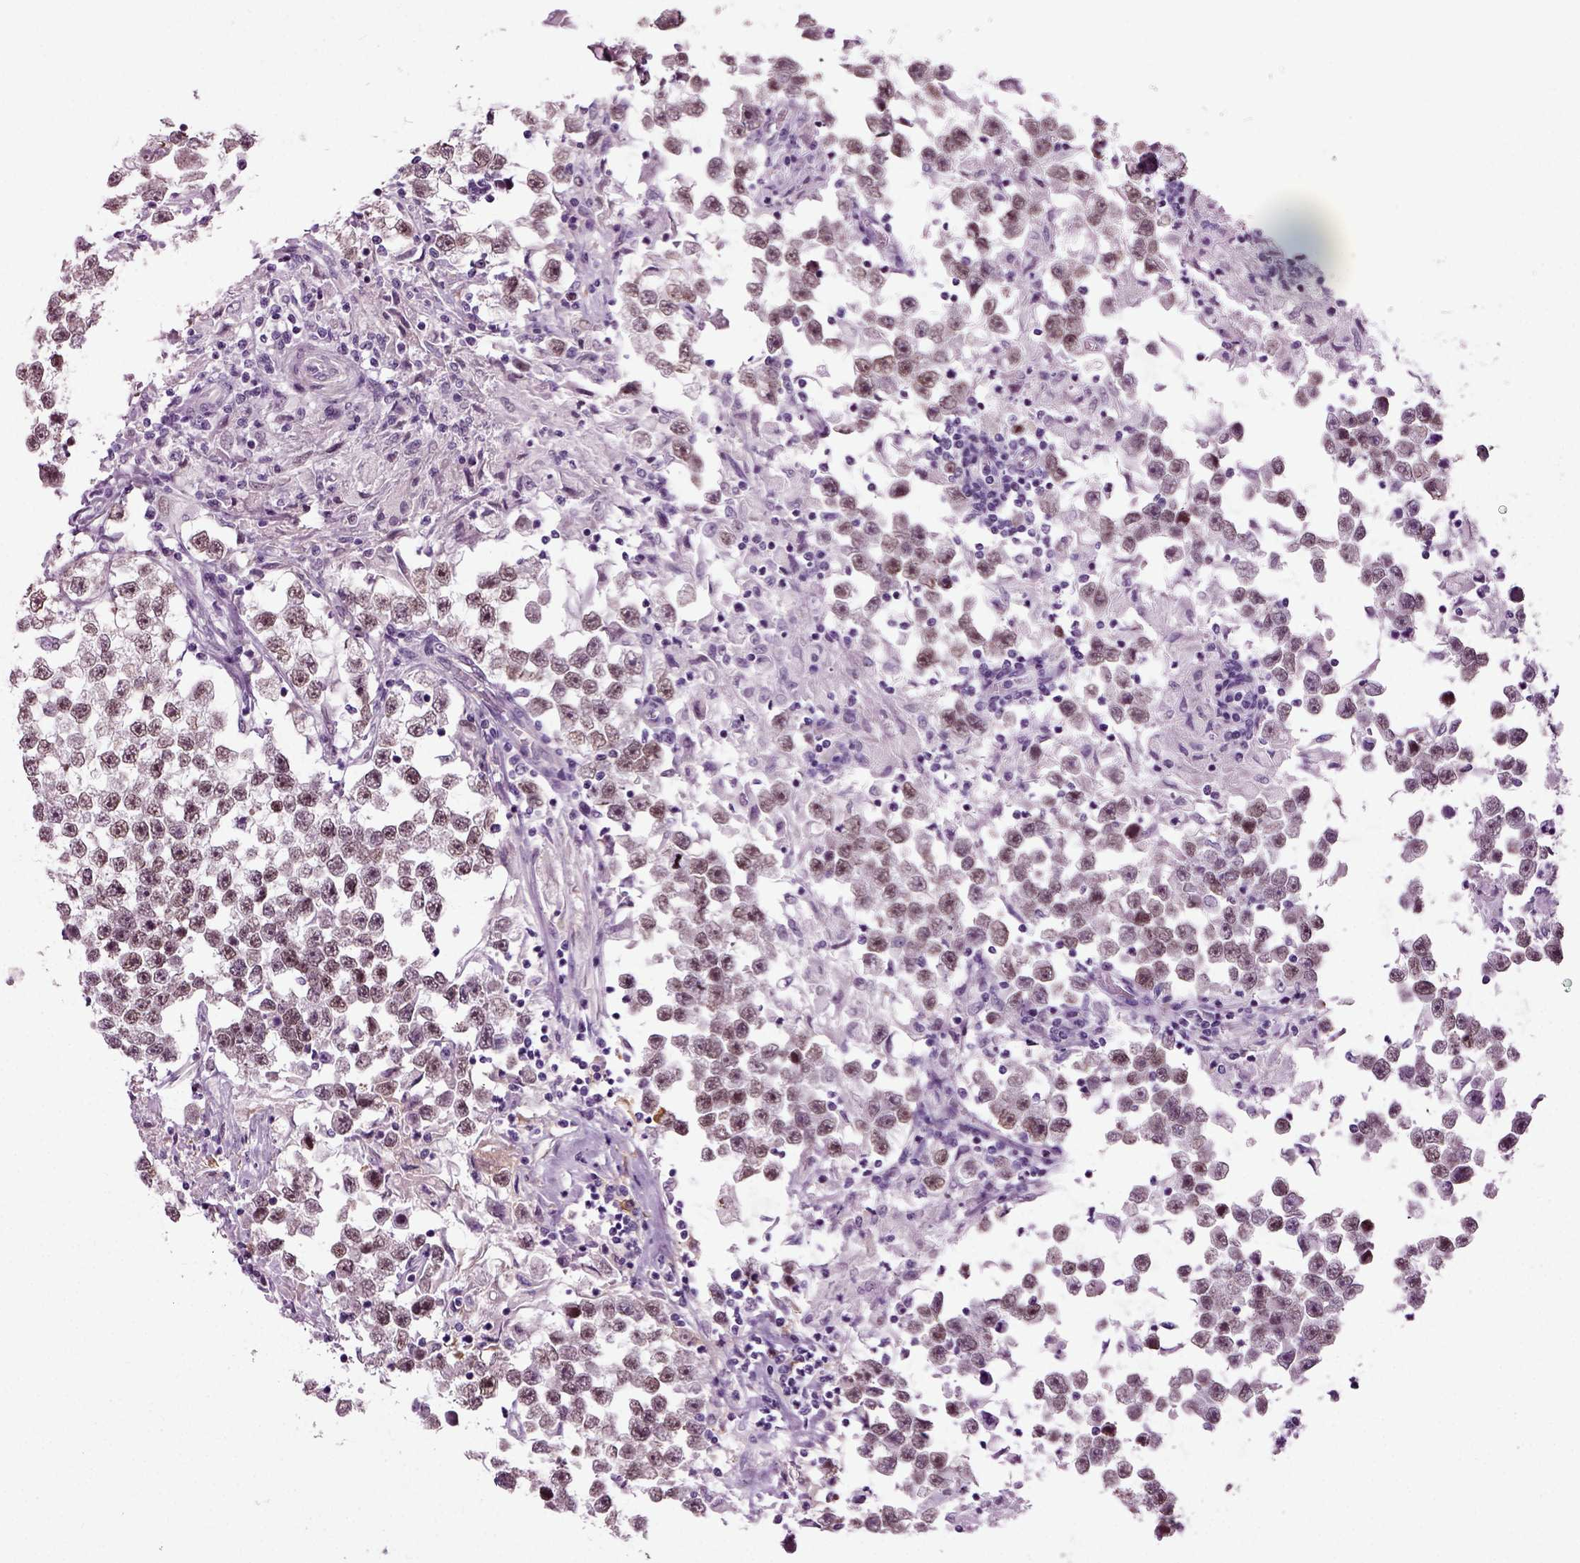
{"staining": {"intensity": "moderate", "quantity": "25%-75%", "location": "nuclear"}, "tissue": "testis cancer", "cell_type": "Tumor cells", "image_type": "cancer", "snomed": [{"axis": "morphology", "description": "Seminoma, NOS"}, {"axis": "topography", "description": "Testis"}], "caption": "Immunohistochemical staining of testis seminoma reveals medium levels of moderate nuclear staining in approximately 25%-75% of tumor cells.", "gene": "ARID3A", "patient": {"sex": "male", "age": 46}}